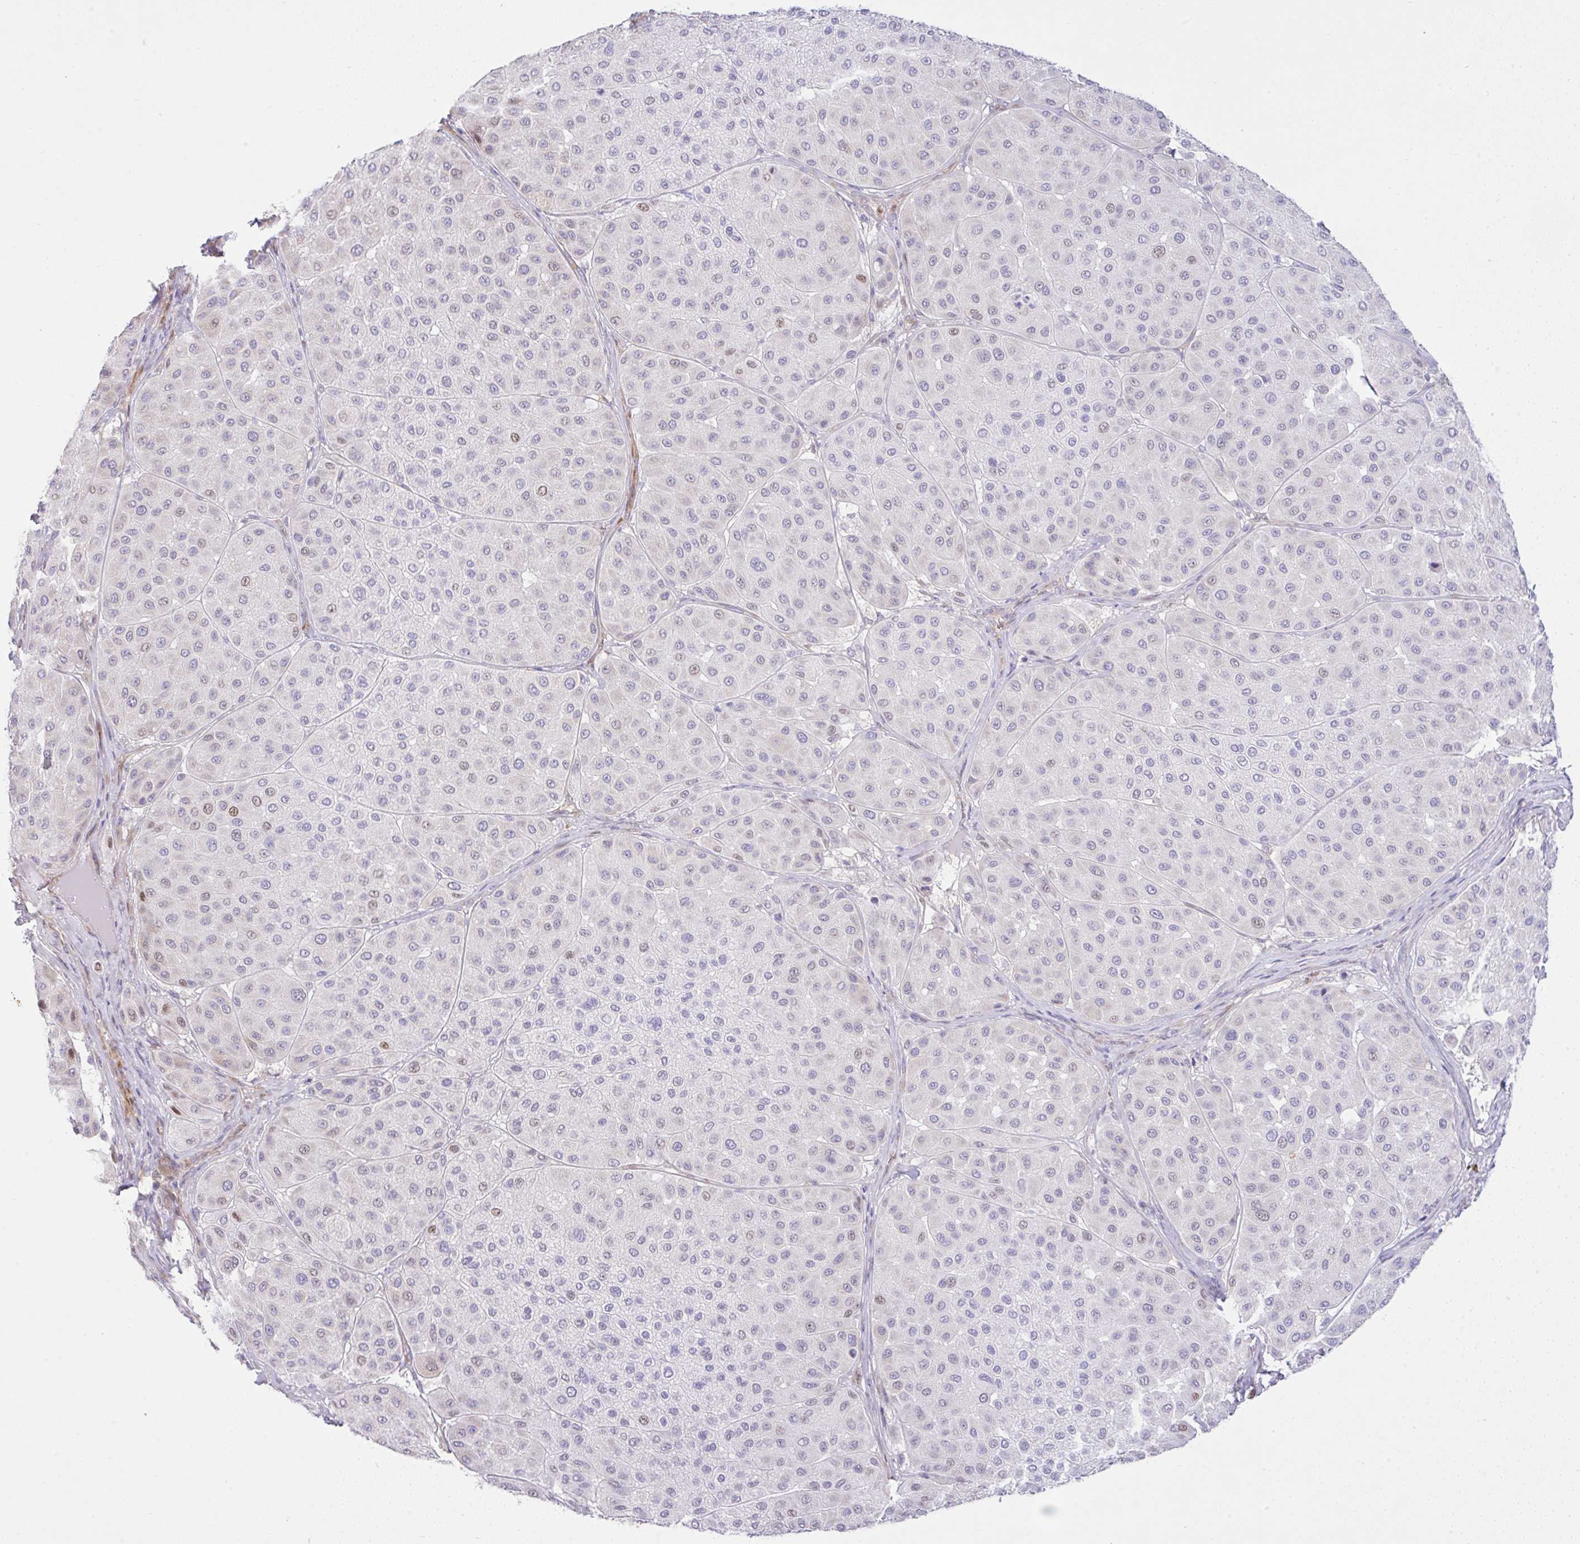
{"staining": {"intensity": "weak", "quantity": "<25%", "location": "cytoplasmic/membranous"}, "tissue": "melanoma", "cell_type": "Tumor cells", "image_type": "cancer", "snomed": [{"axis": "morphology", "description": "Malignant melanoma, Metastatic site"}, {"axis": "topography", "description": "Smooth muscle"}], "caption": "Malignant melanoma (metastatic site) was stained to show a protein in brown. There is no significant staining in tumor cells. The staining is performed using DAB brown chromogen with nuclei counter-stained in using hematoxylin.", "gene": "EEF1A2", "patient": {"sex": "male", "age": 41}}